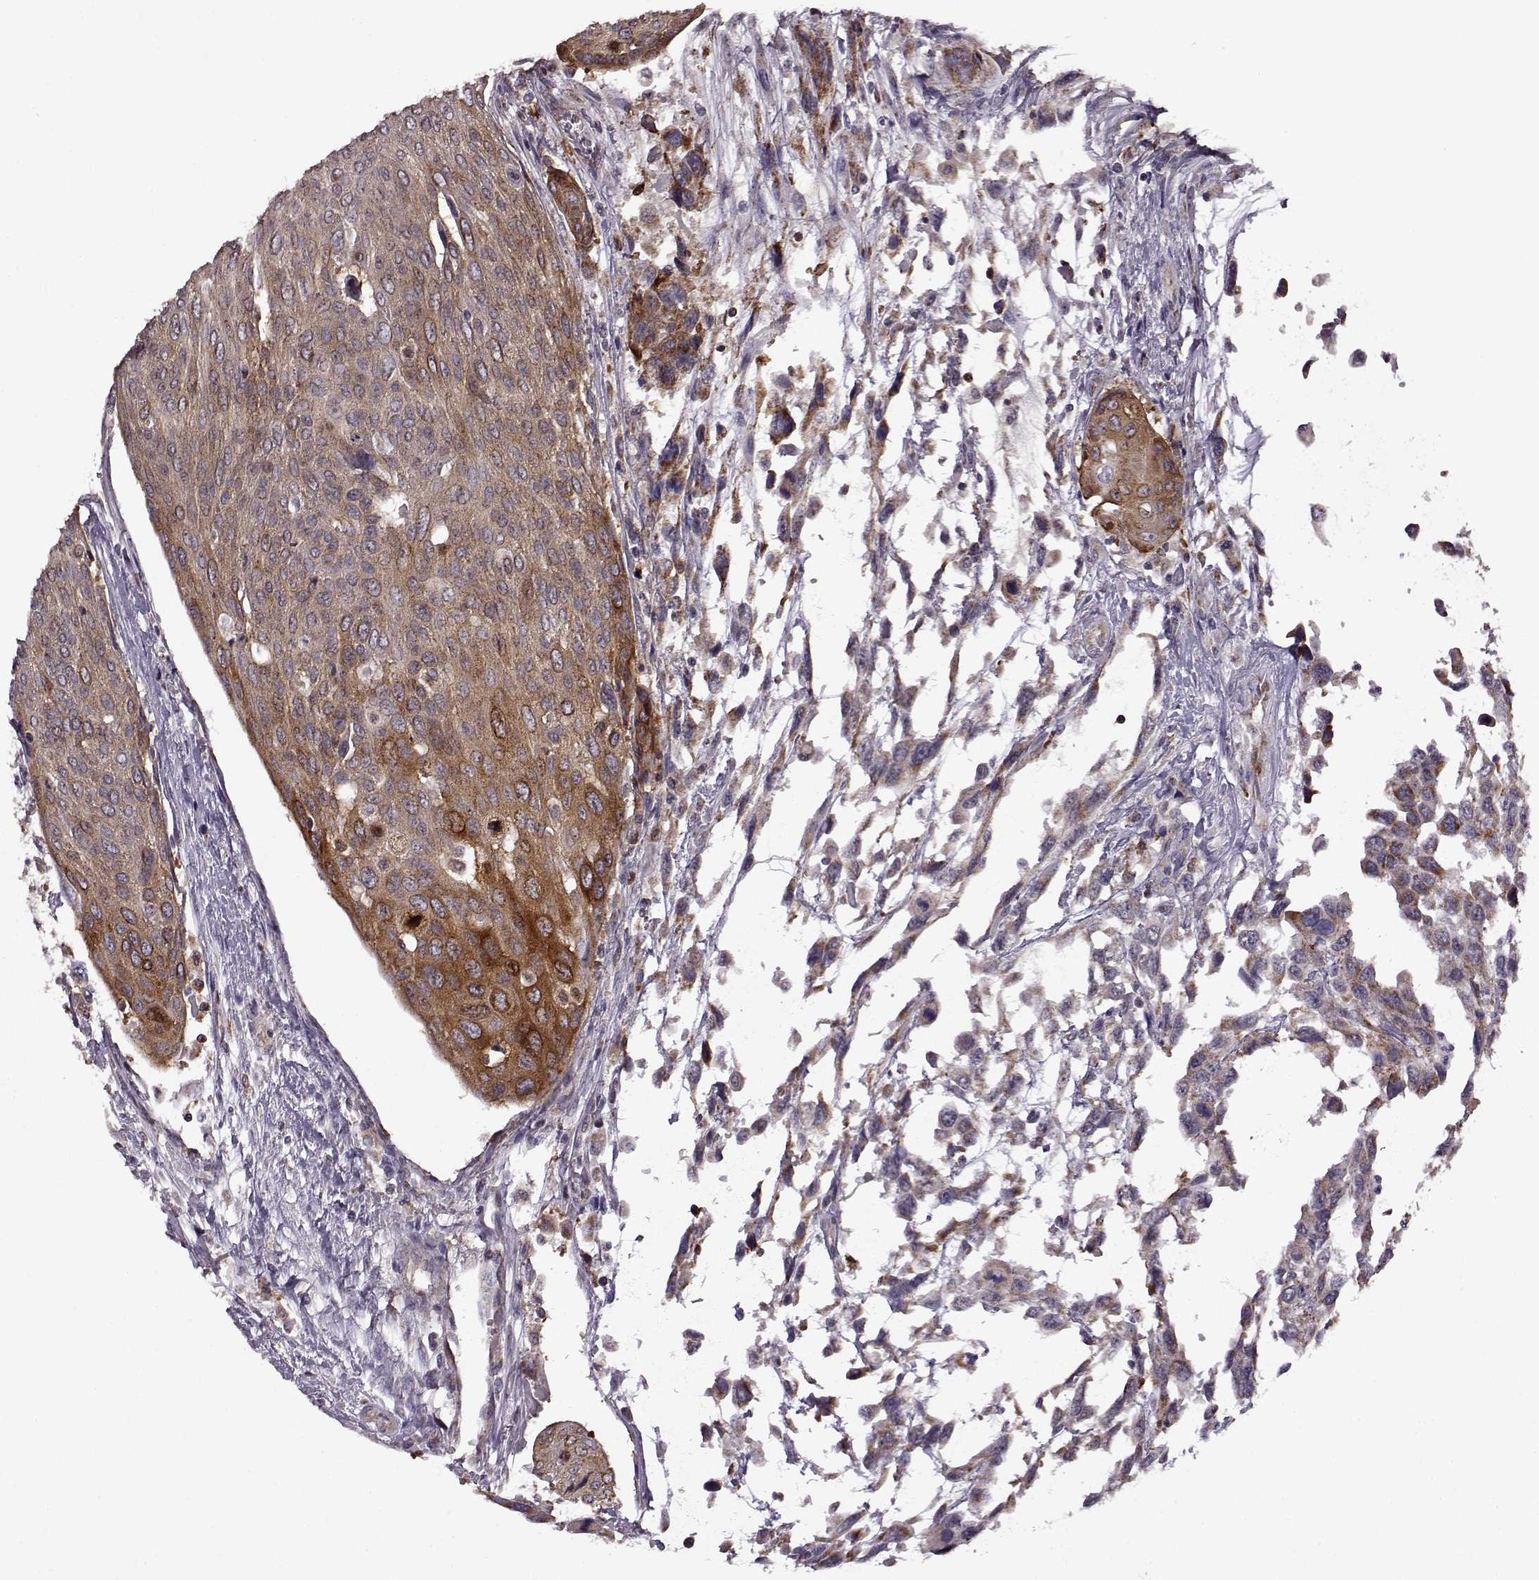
{"staining": {"intensity": "strong", "quantity": ">75%", "location": "cytoplasmic/membranous"}, "tissue": "urothelial cancer", "cell_type": "Tumor cells", "image_type": "cancer", "snomed": [{"axis": "morphology", "description": "Urothelial carcinoma, High grade"}, {"axis": "topography", "description": "Urinary bladder"}], "caption": "Protein expression analysis of human urothelial carcinoma (high-grade) reveals strong cytoplasmic/membranous positivity in about >75% of tumor cells.", "gene": "MTSS1", "patient": {"sex": "female", "age": 70}}